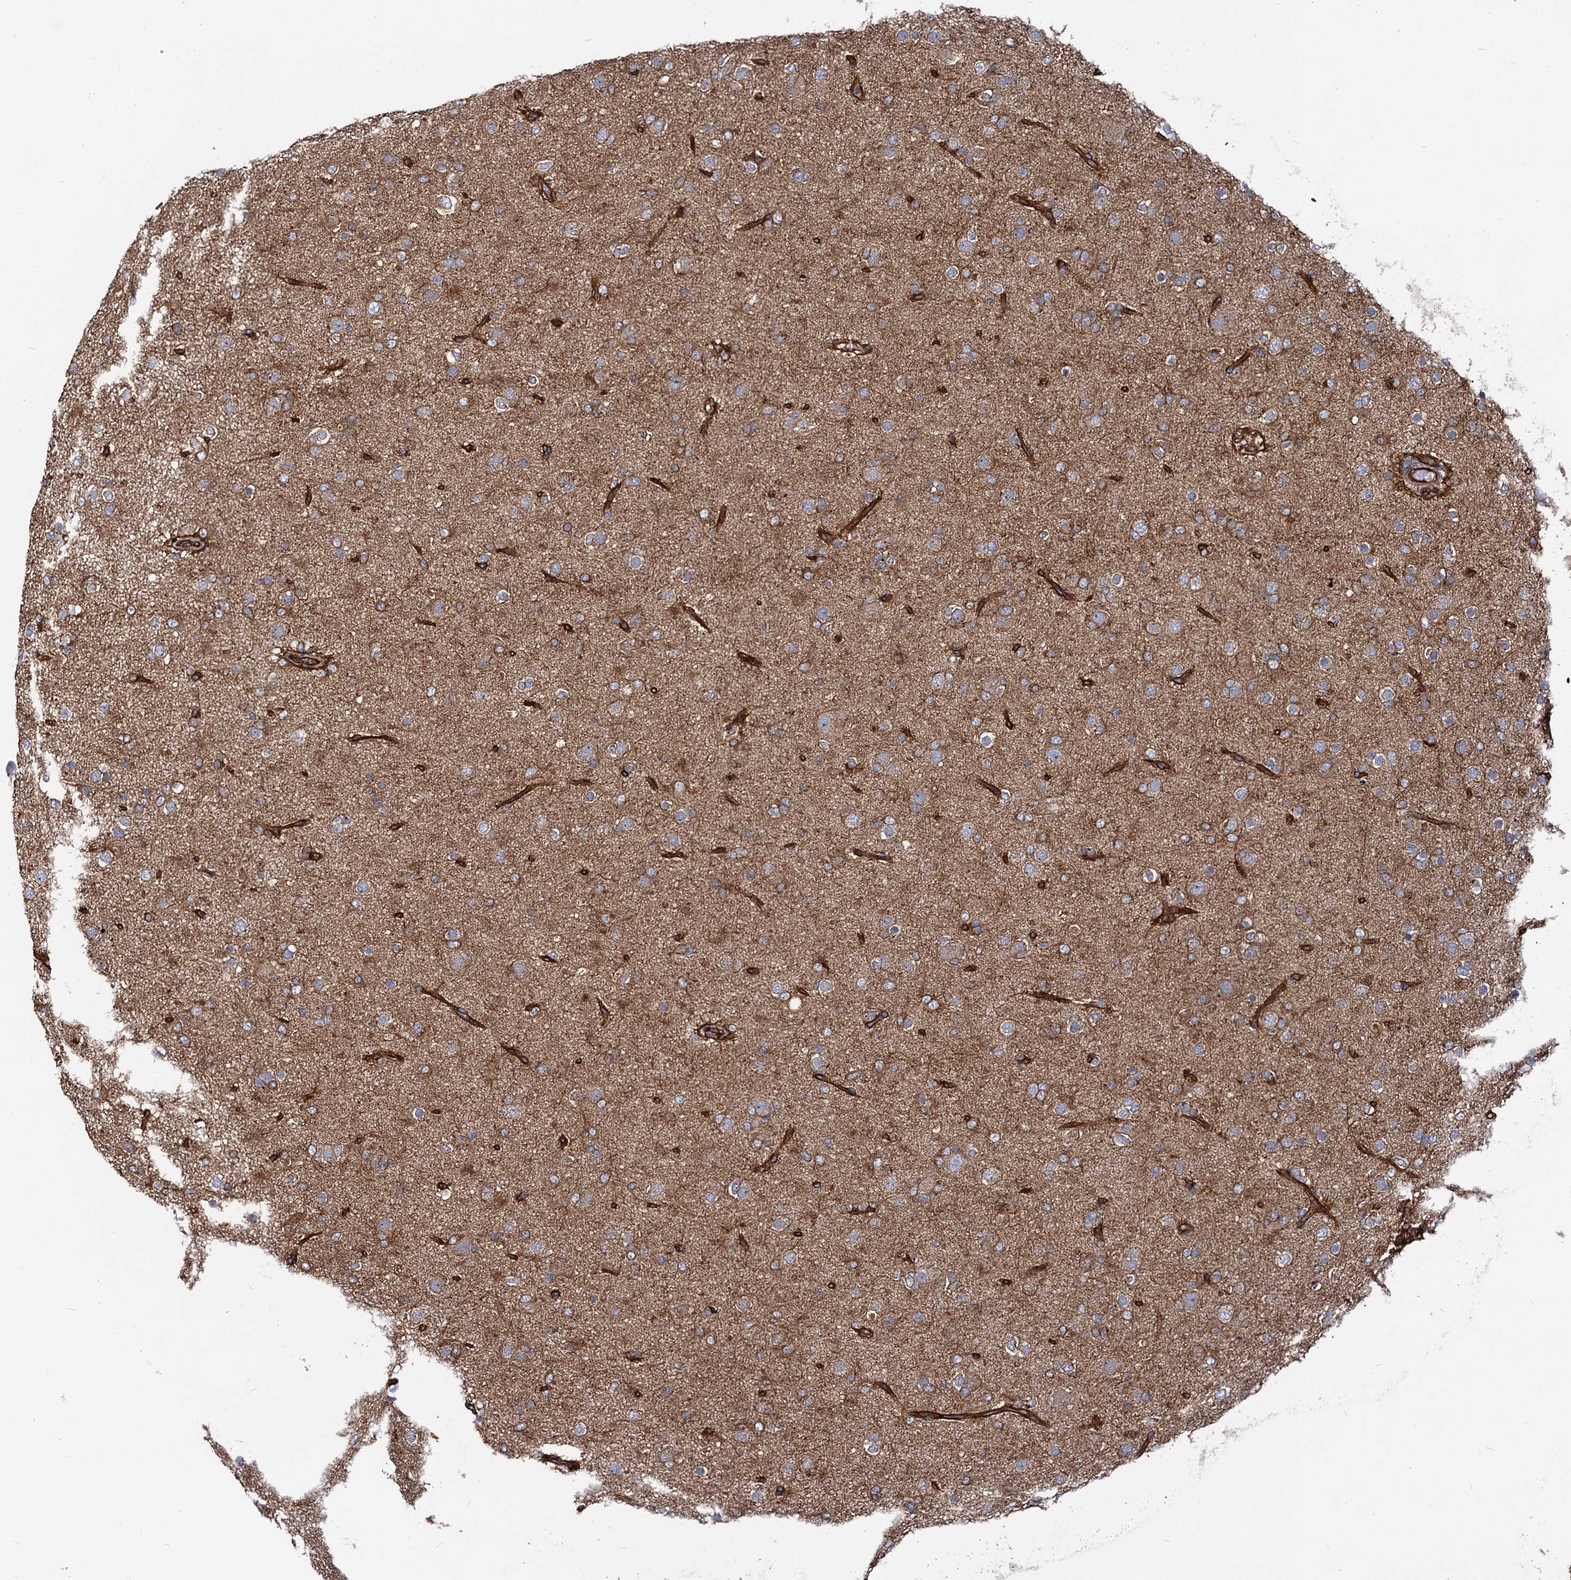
{"staining": {"intensity": "weak", "quantity": "25%-75%", "location": "cytoplasmic/membranous"}, "tissue": "glioma", "cell_type": "Tumor cells", "image_type": "cancer", "snomed": [{"axis": "morphology", "description": "Glioma, malignant, Low grade"}, {"axis": "topography", "description": "Brain"}], "caption": "DAB (3,3'-diaminobenzidine) immunohistochemical staining of low-grade glioma (malignant) displays weak cytoplasmic/membranous protein positivity in approximately 25%-75% of tumor cells.", "gene": "CIP2A", "patient": {"sex": "male", "age": 65}}